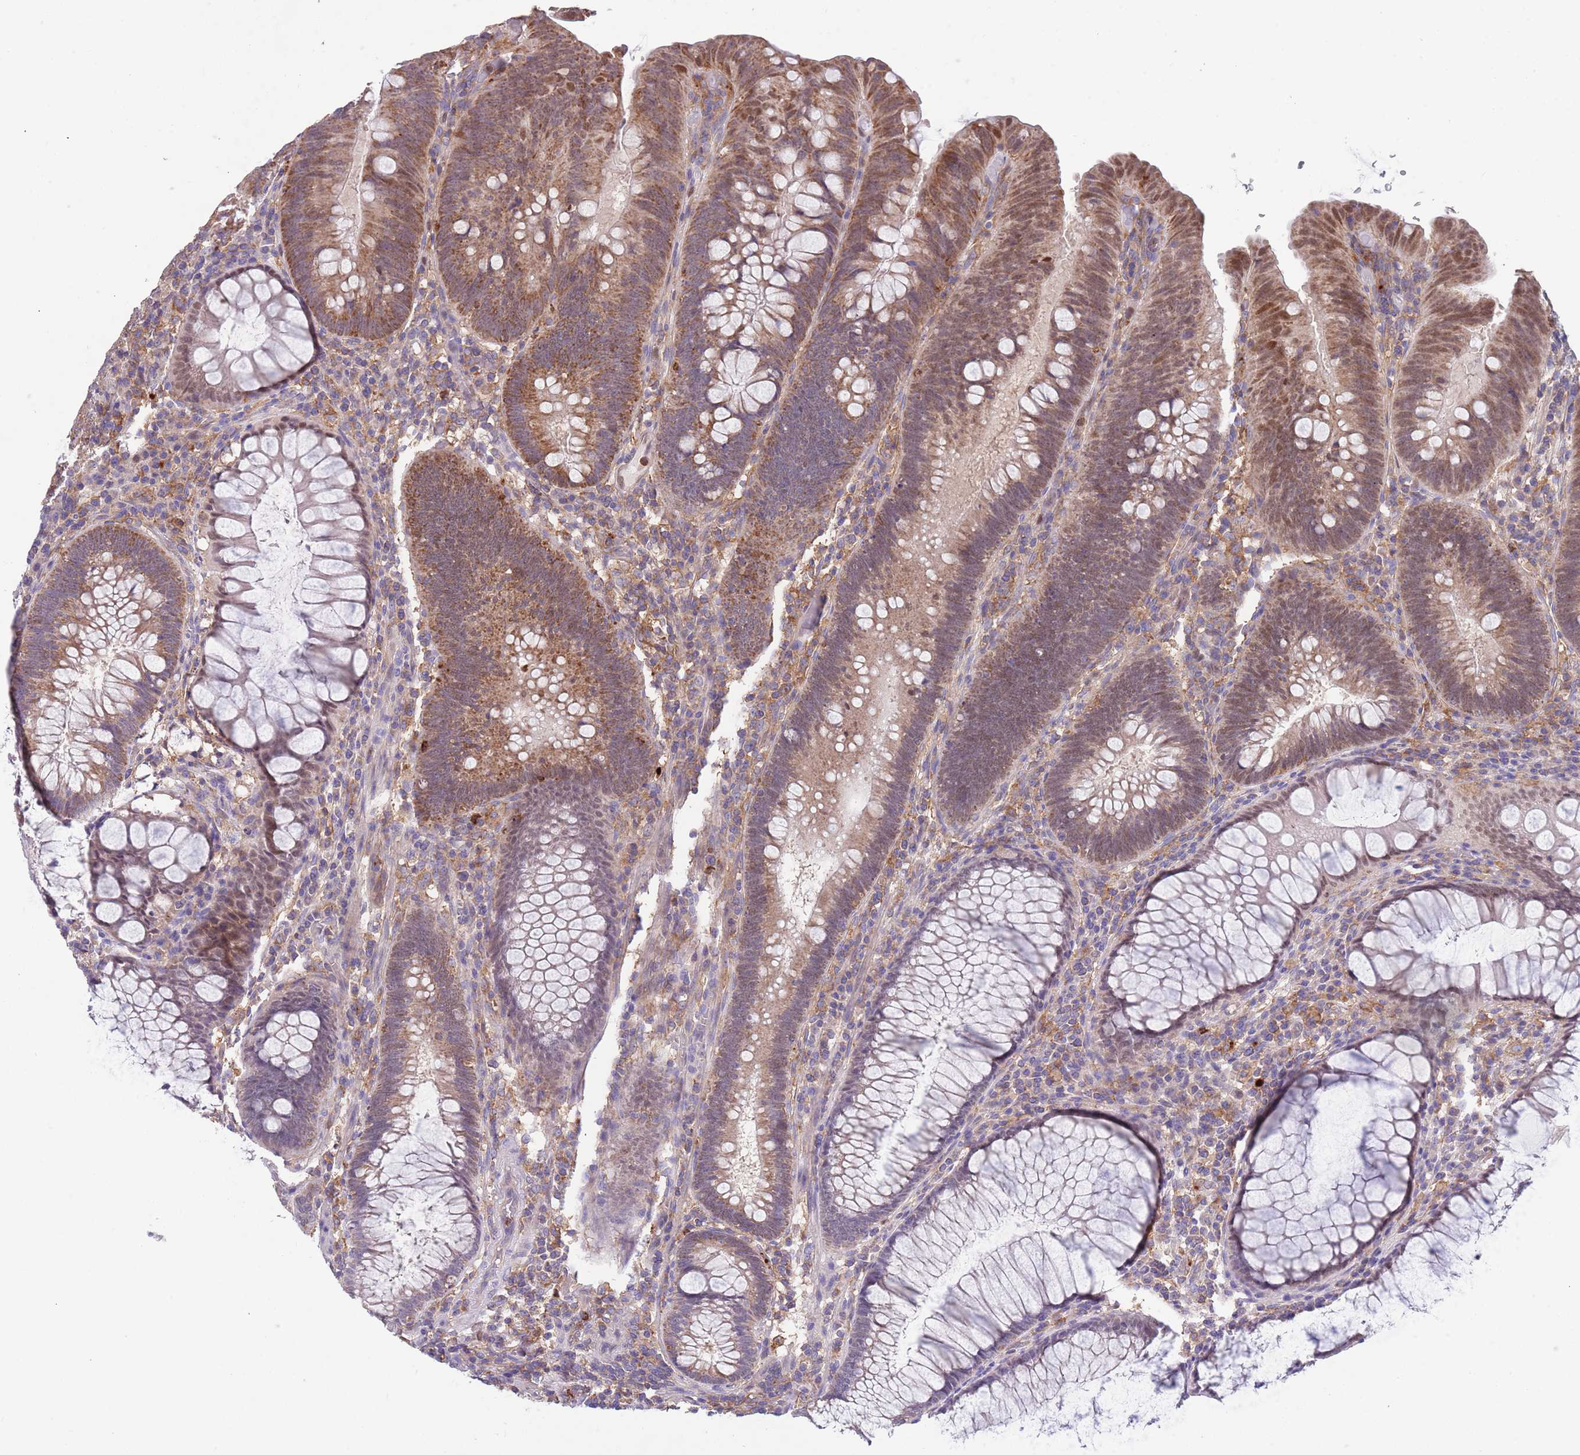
{"staining": {"intensity": "moderate", "quantity": ">75%", "location": "cytoplasmic/membranous,nuclear"}, "tissue": "colorectal cancer", "cell_type": "Tumor cells", "image_type": "cancer", "snomed": [{"axis": "morphology", "description": "Adenocarcinoma, NOS"}, {"axis": "topography", "description": "Rectum"}], "caption": "Protein staining of adenocarcinoma (colorectal) tissue displays moderate cytoplasmic/membranous and nuclear staining in approximately >75% of tumor cells. (Brightfield microscopy of DAB IHC at high magnification).", "gene": "DDT", "patient": {"sex": "female", "age": 75}}